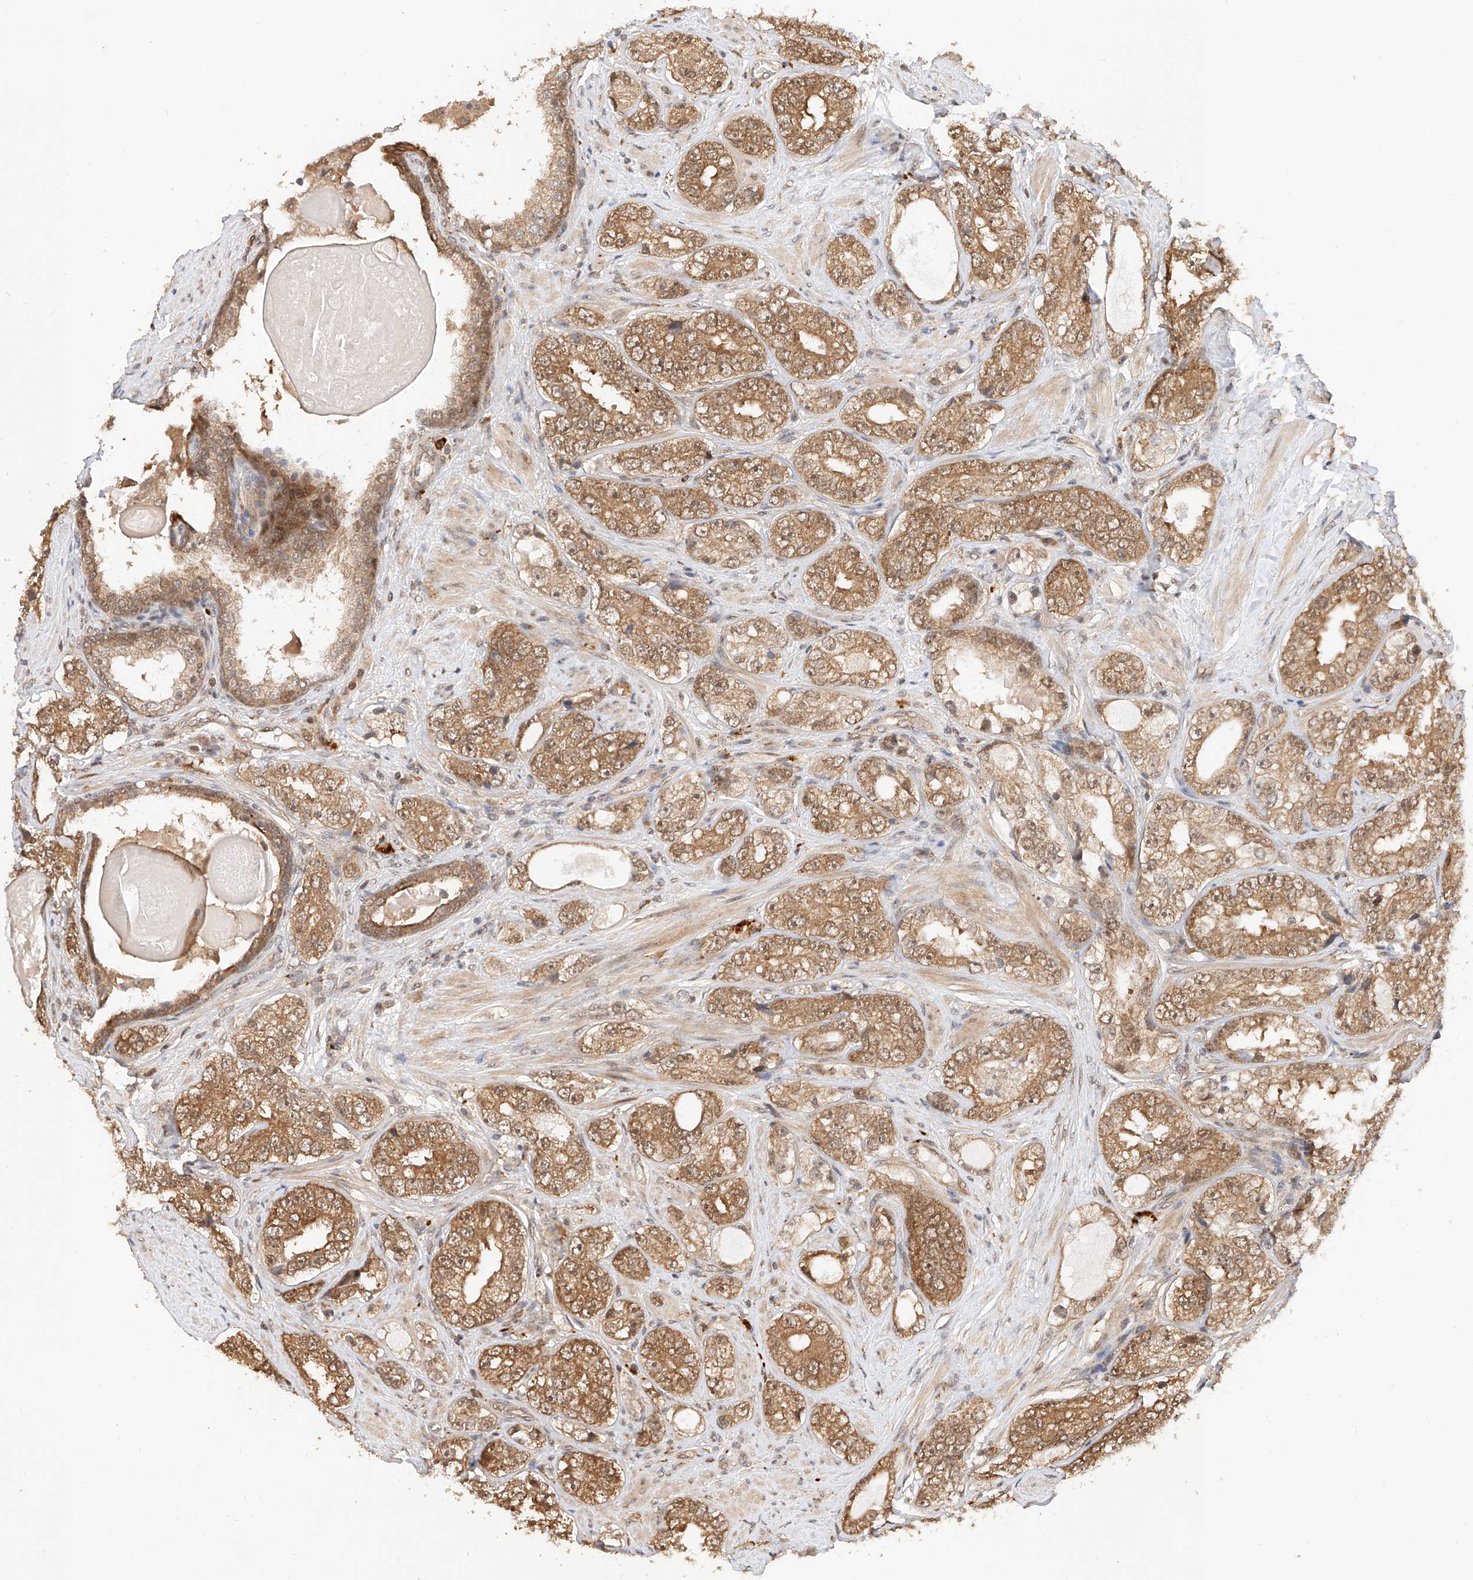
{"staining": {"intensity": "moderate", "quantity": ">75%", "location": "cytoplasmic/membranous"}, "tissue": "prostate cancer", "cell_type": "Tumor cells", "image_type": "cancer", "snomed": [{"axis": "morphology", "description": "Adenocarcinoma, High grade"}, {"axis": "topography", "description": "Prostate"}], "caption": "This is a micrograph of immunohistochemistry staining of prostate cancer (adenocarcinoma (high-grade)), which shows moderate expression in the cytoplasmic/membranous of tumor cells.", "gene": "EIF4H", "patient": {"sex": "male", "age": 56}}